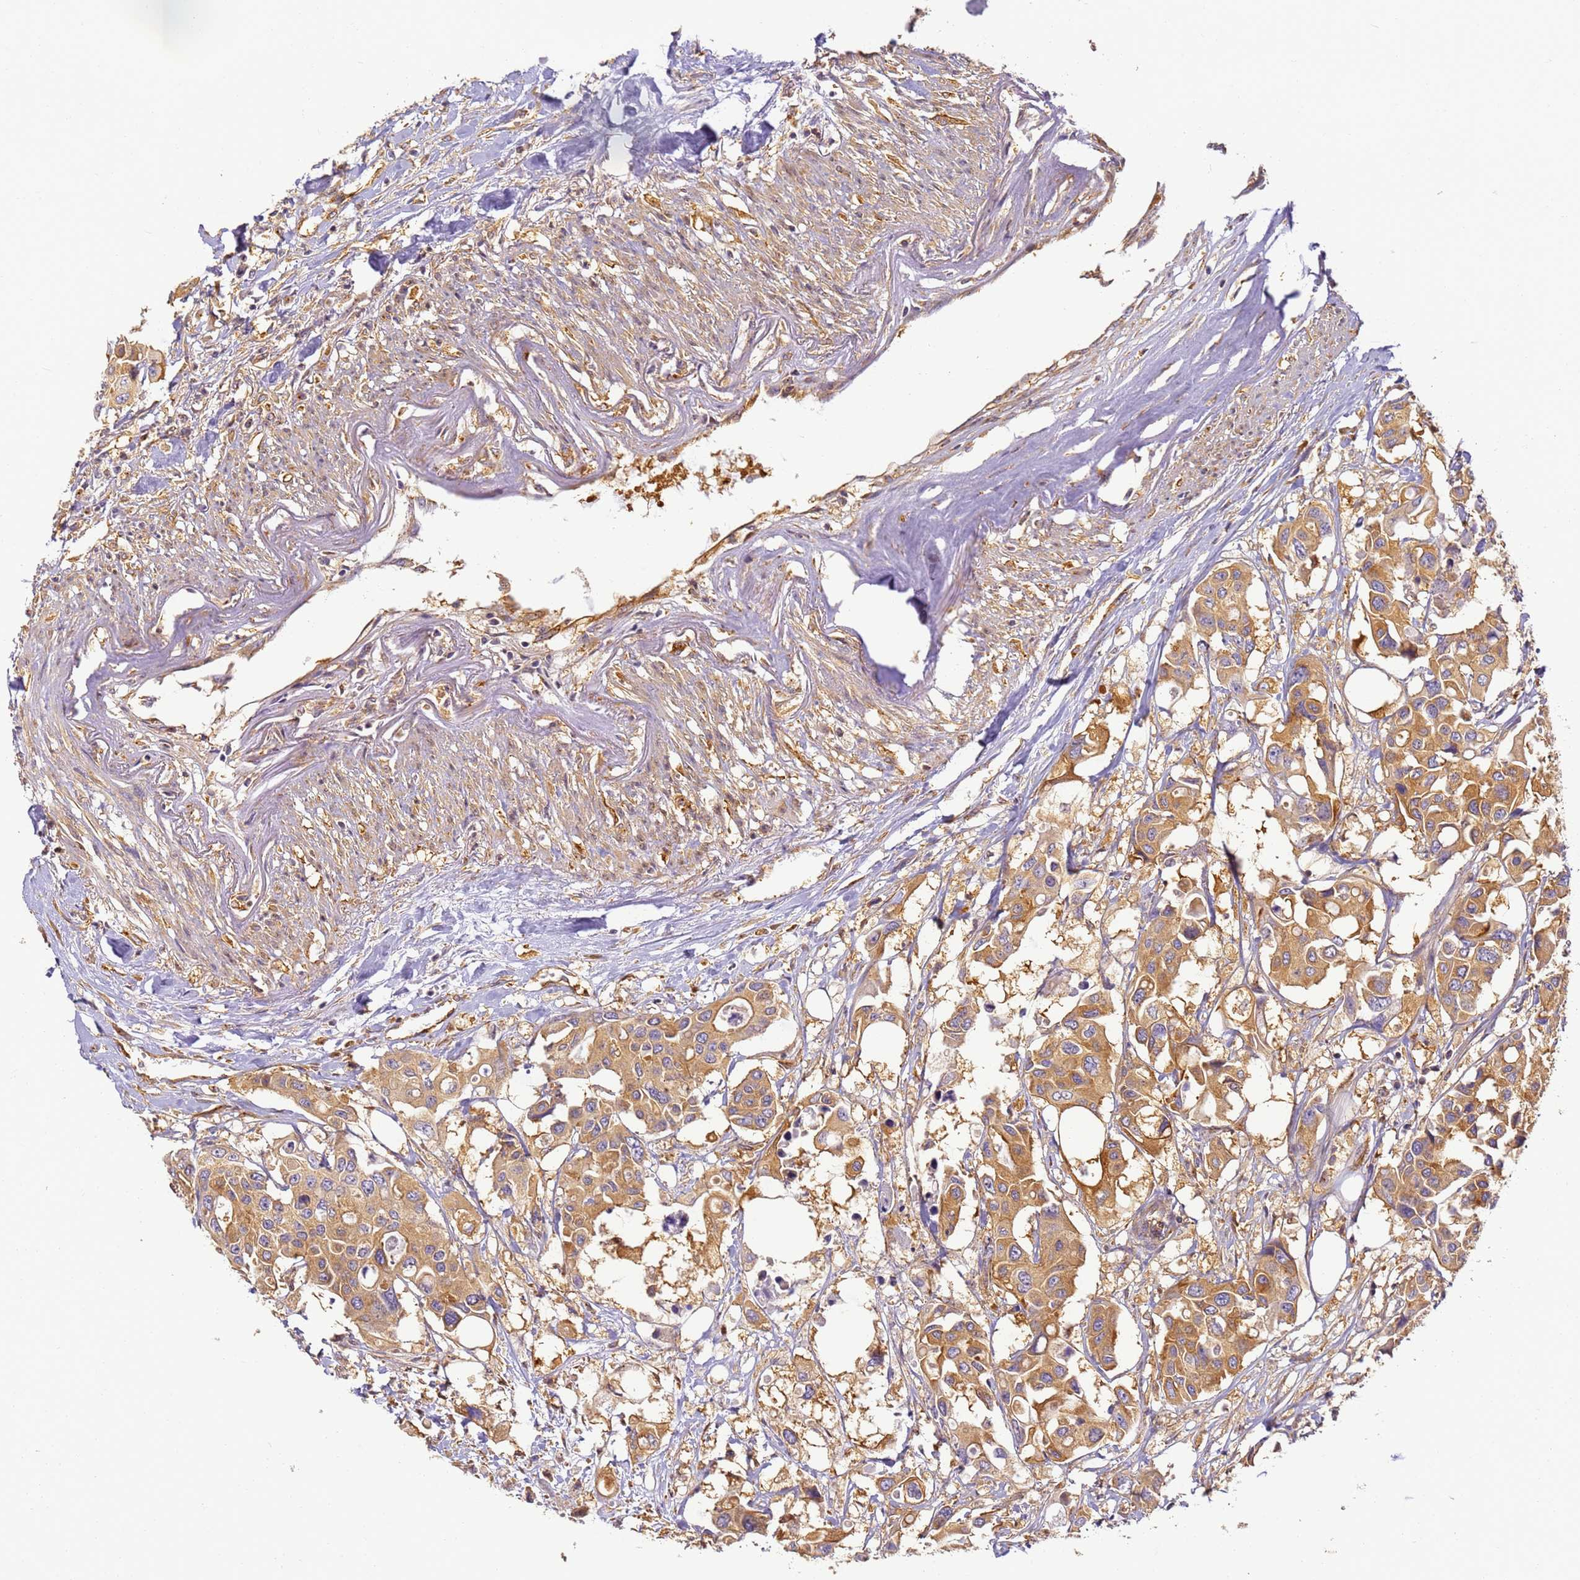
{"staining": {"intensity": "moderate", "quantity": ">75%", "location": "cytoplasmic/membranous"}, "tissue": "colorectal cancer", "cell_type": "Tumor cells", "image_type": "cancer", "snomed": [{"axis": "morphology", "description": "Adenocarcinoma, NOS"}, {"axis": "topography", "description": "Colon"}], "caption": "IHC (DAB (3,3'-diaminobenzidine)) staining of human colorectal cancer (adenocarcinoma) exhibits moderate cytoplasmic/membranous protein staining in approximately >75% of tumor cells.", "gene": "DYNC1I2", "patient": {"sex": "male", "age": 77}}